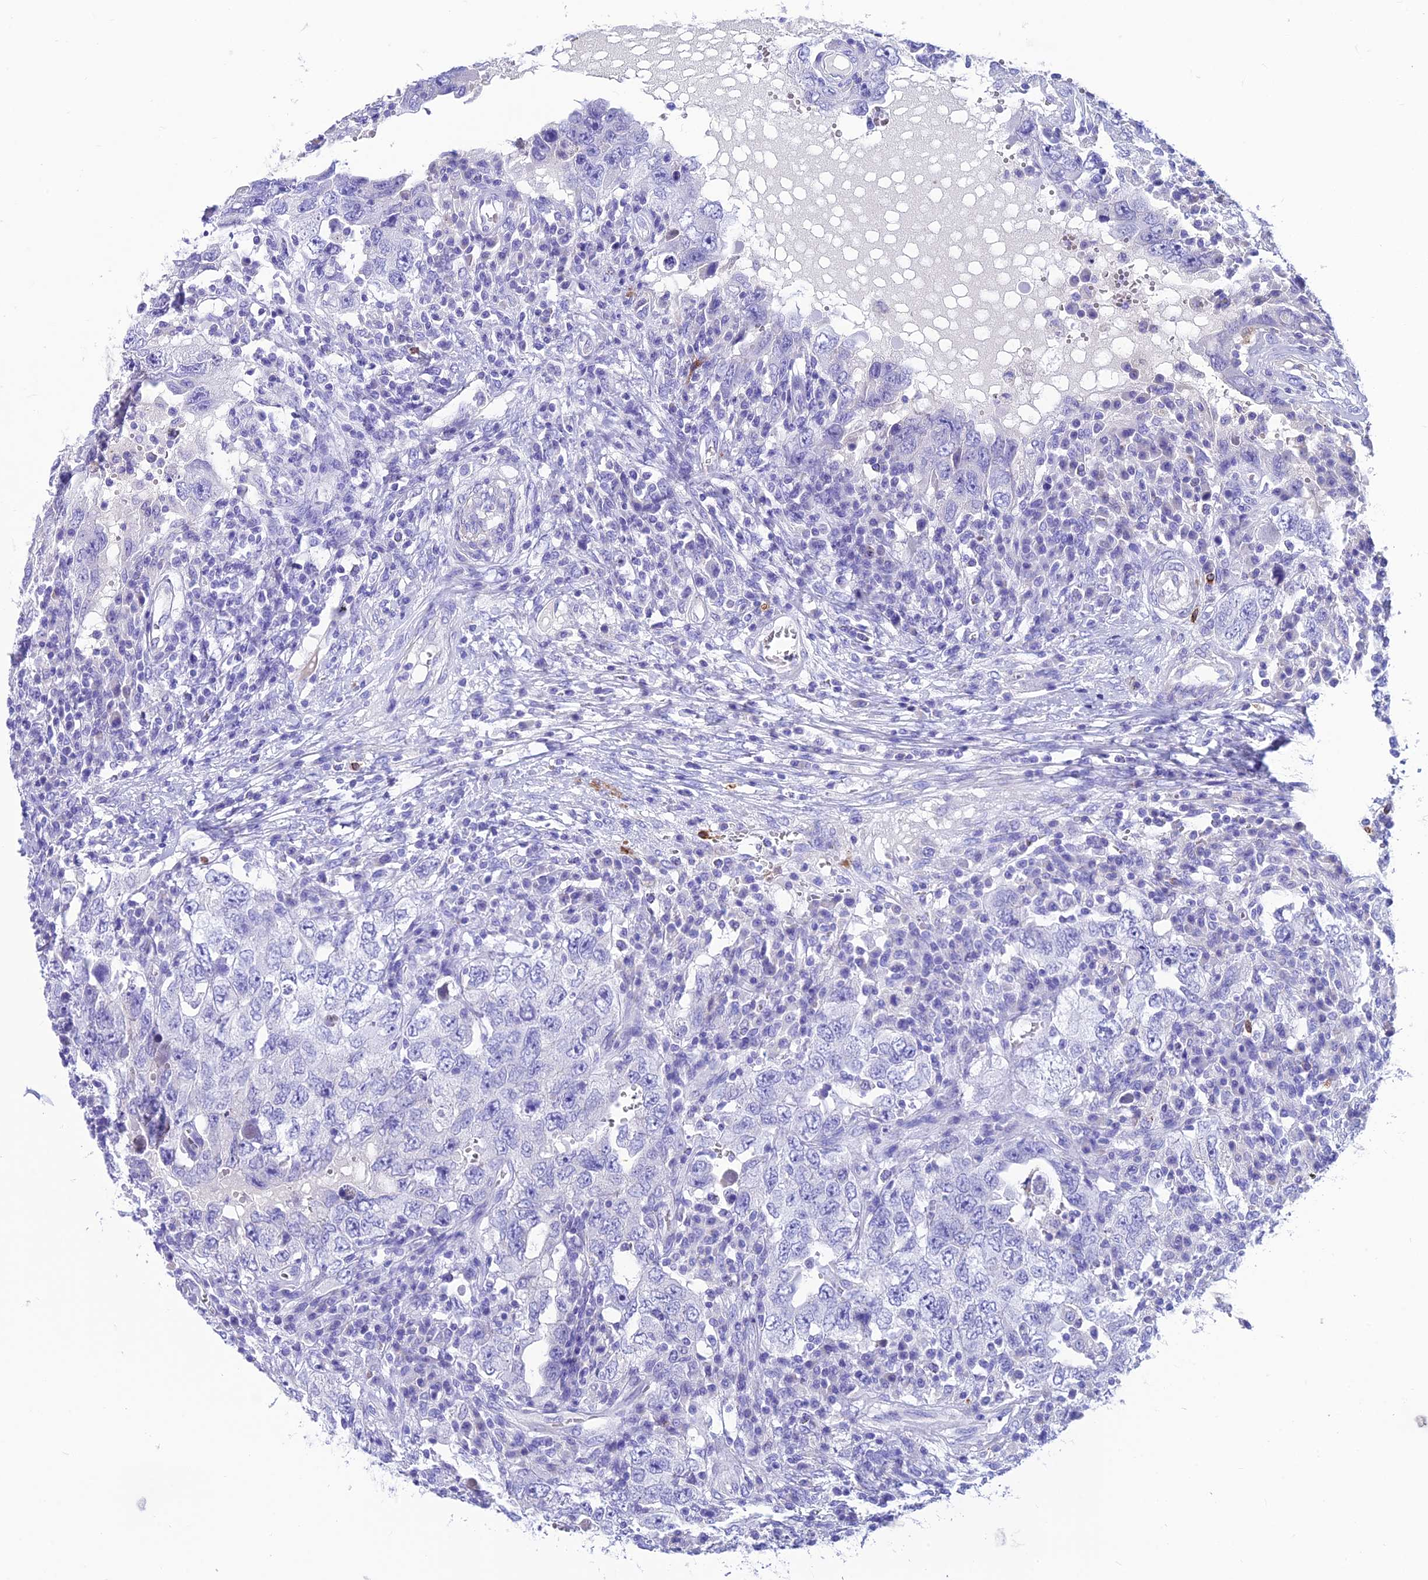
{"staining": {"intensity": "negative", "quantity": "none", "location": "none"}, "tissue": "testis cancer", "cell_type": "Tumor cells", "image_type": "cancer", "snomed": [{"axis": "morphology", "description": "Carcinoma, Embryonal, NOS"}, {"axis": "topography", "description": "Testis"}], "caption": "An immunohistochemistry photomicrograph of testis cancer is shown. There is no staining in tumor cells of testis cancer.", "gene": "GNG11", "patient": {"sex": "male", "age": 26}}